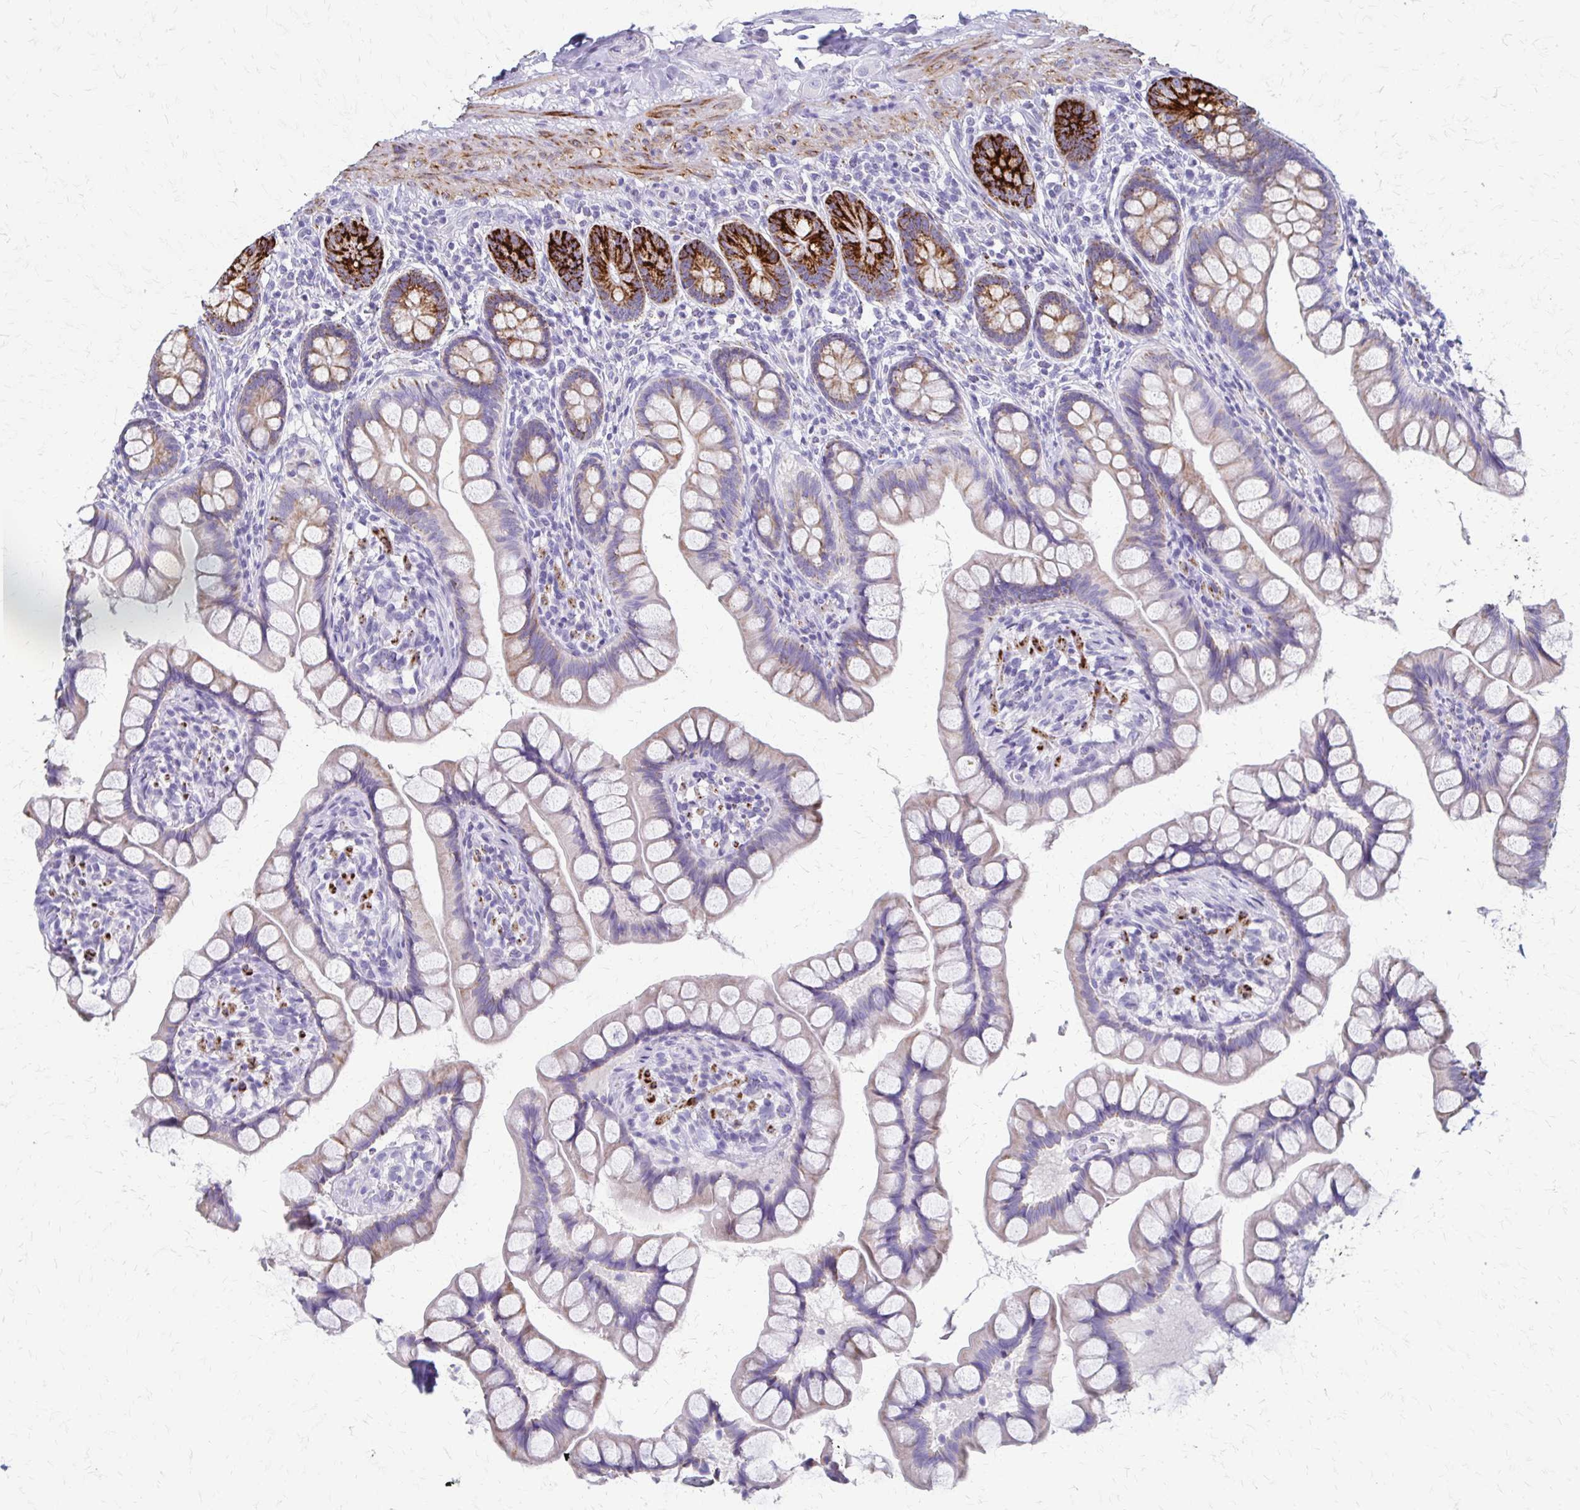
{"staining": {"intensity": "strong", "quantity": "<25%", "location": "cytoplasmic/membranous"}, "tissue": "small intestine", "cell_type": "Glandular cells", "image_type": "normal", "snomed": [{"axis": "morphology", "description": "Normal tissue, NOS"}, {"axis": "topography", "description": "Small intestine"}], "caption": "Immunohistochemical staining of benign small intestine displays strong cytoplasmic/membranous protein staining in about <25% of glandular cells. Nuclei are stained in blue.", "gene": "ZSCAN5B", "patient": {"sex": "male", "age": 70}}